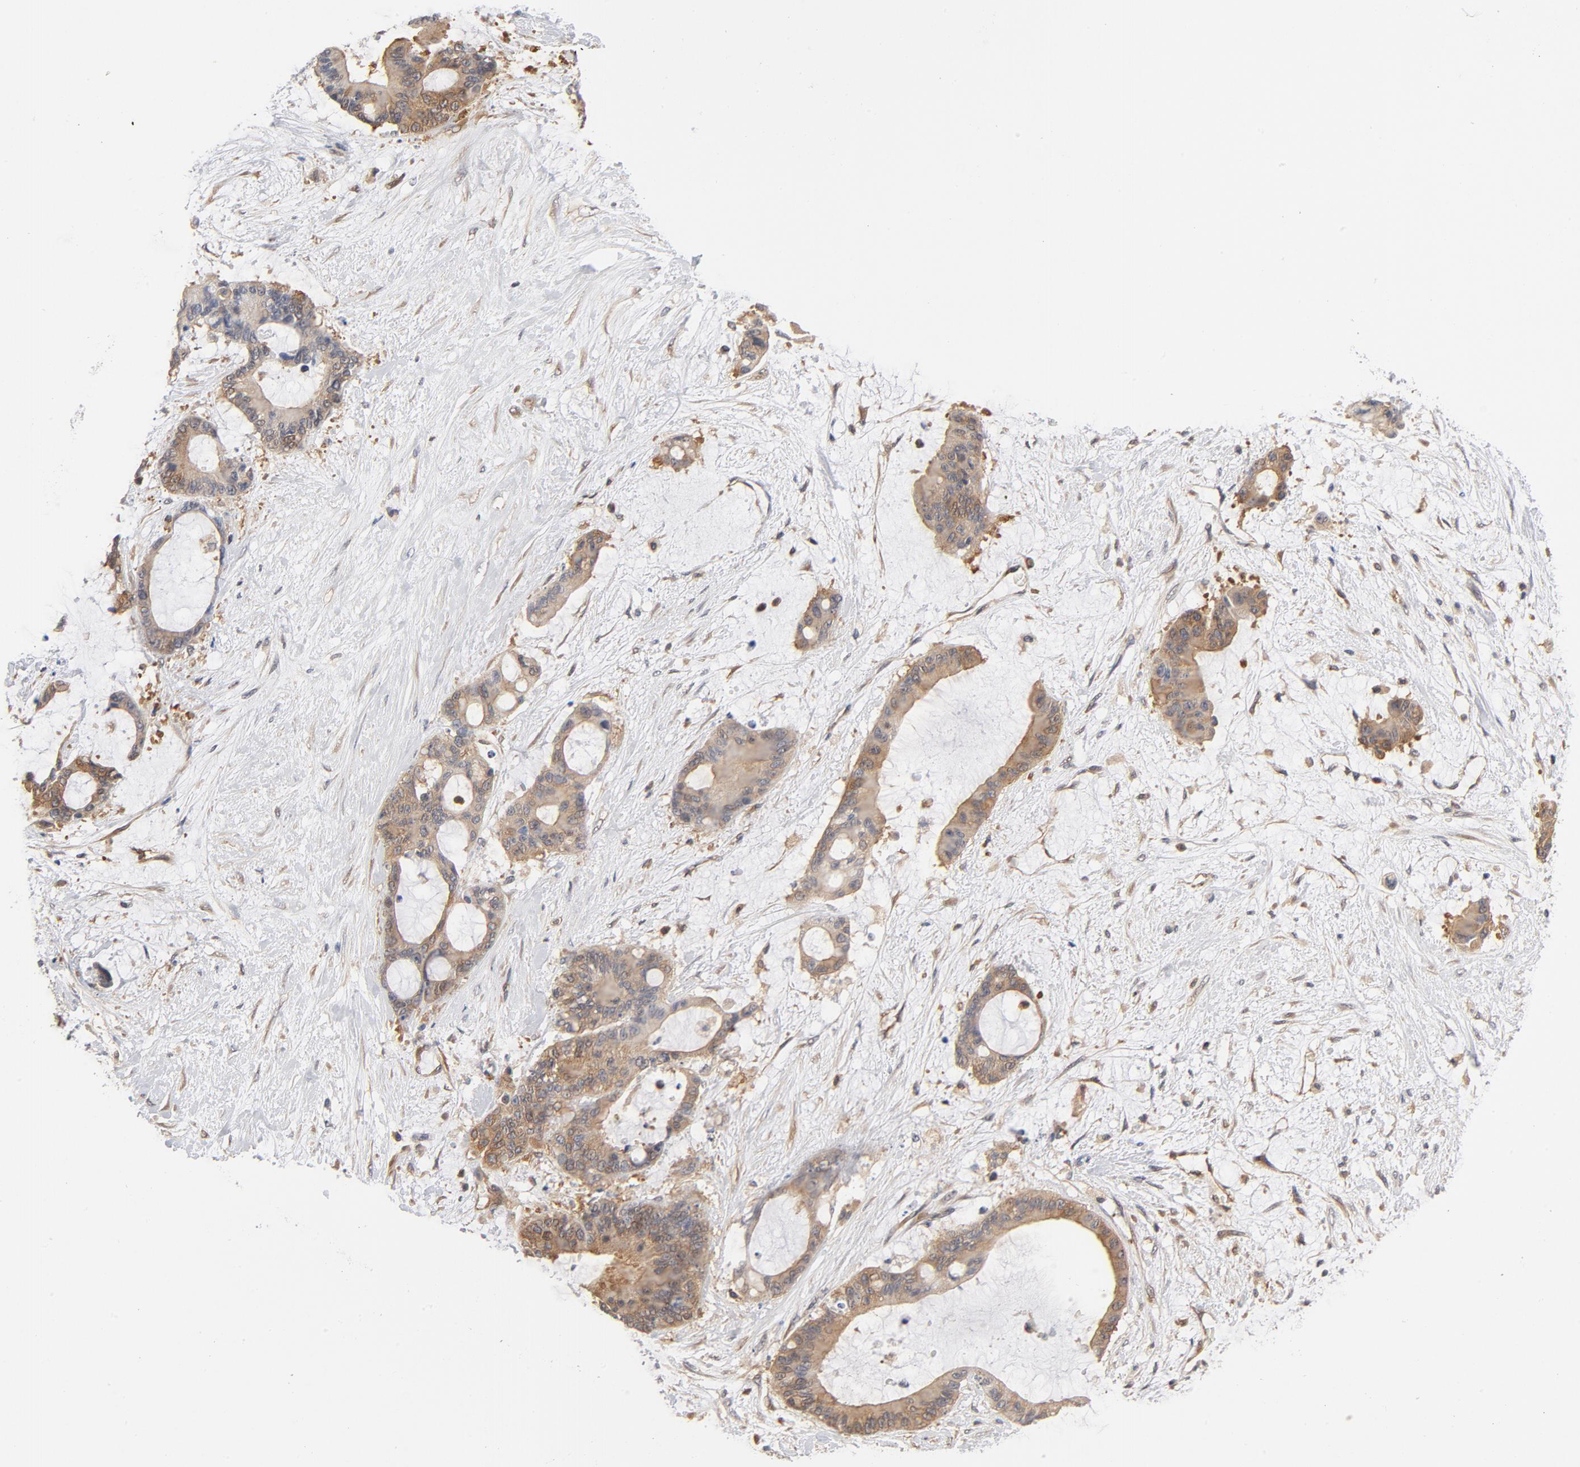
{"staining": {"intensity": "weak", "quantity": ">75%", "location": "cytoplasmic/membranous"}, "tissue": "liver cancer", "cell_type": "Tumor cells", "image_type": "cancer", "snomed": [{"axis": "morphology", "description": "Cholangiocarcinoma"}, {"axis": "topography", "description": "Liver"}], "caption": "Human liver cancer stained for a protein (brown) demonstrates weak cytoplasmic/membranous positive positivity in approximately >75% of tumor cells.", "gene": "ASMTL", "patient": {"sex": "female", "age": 73}}